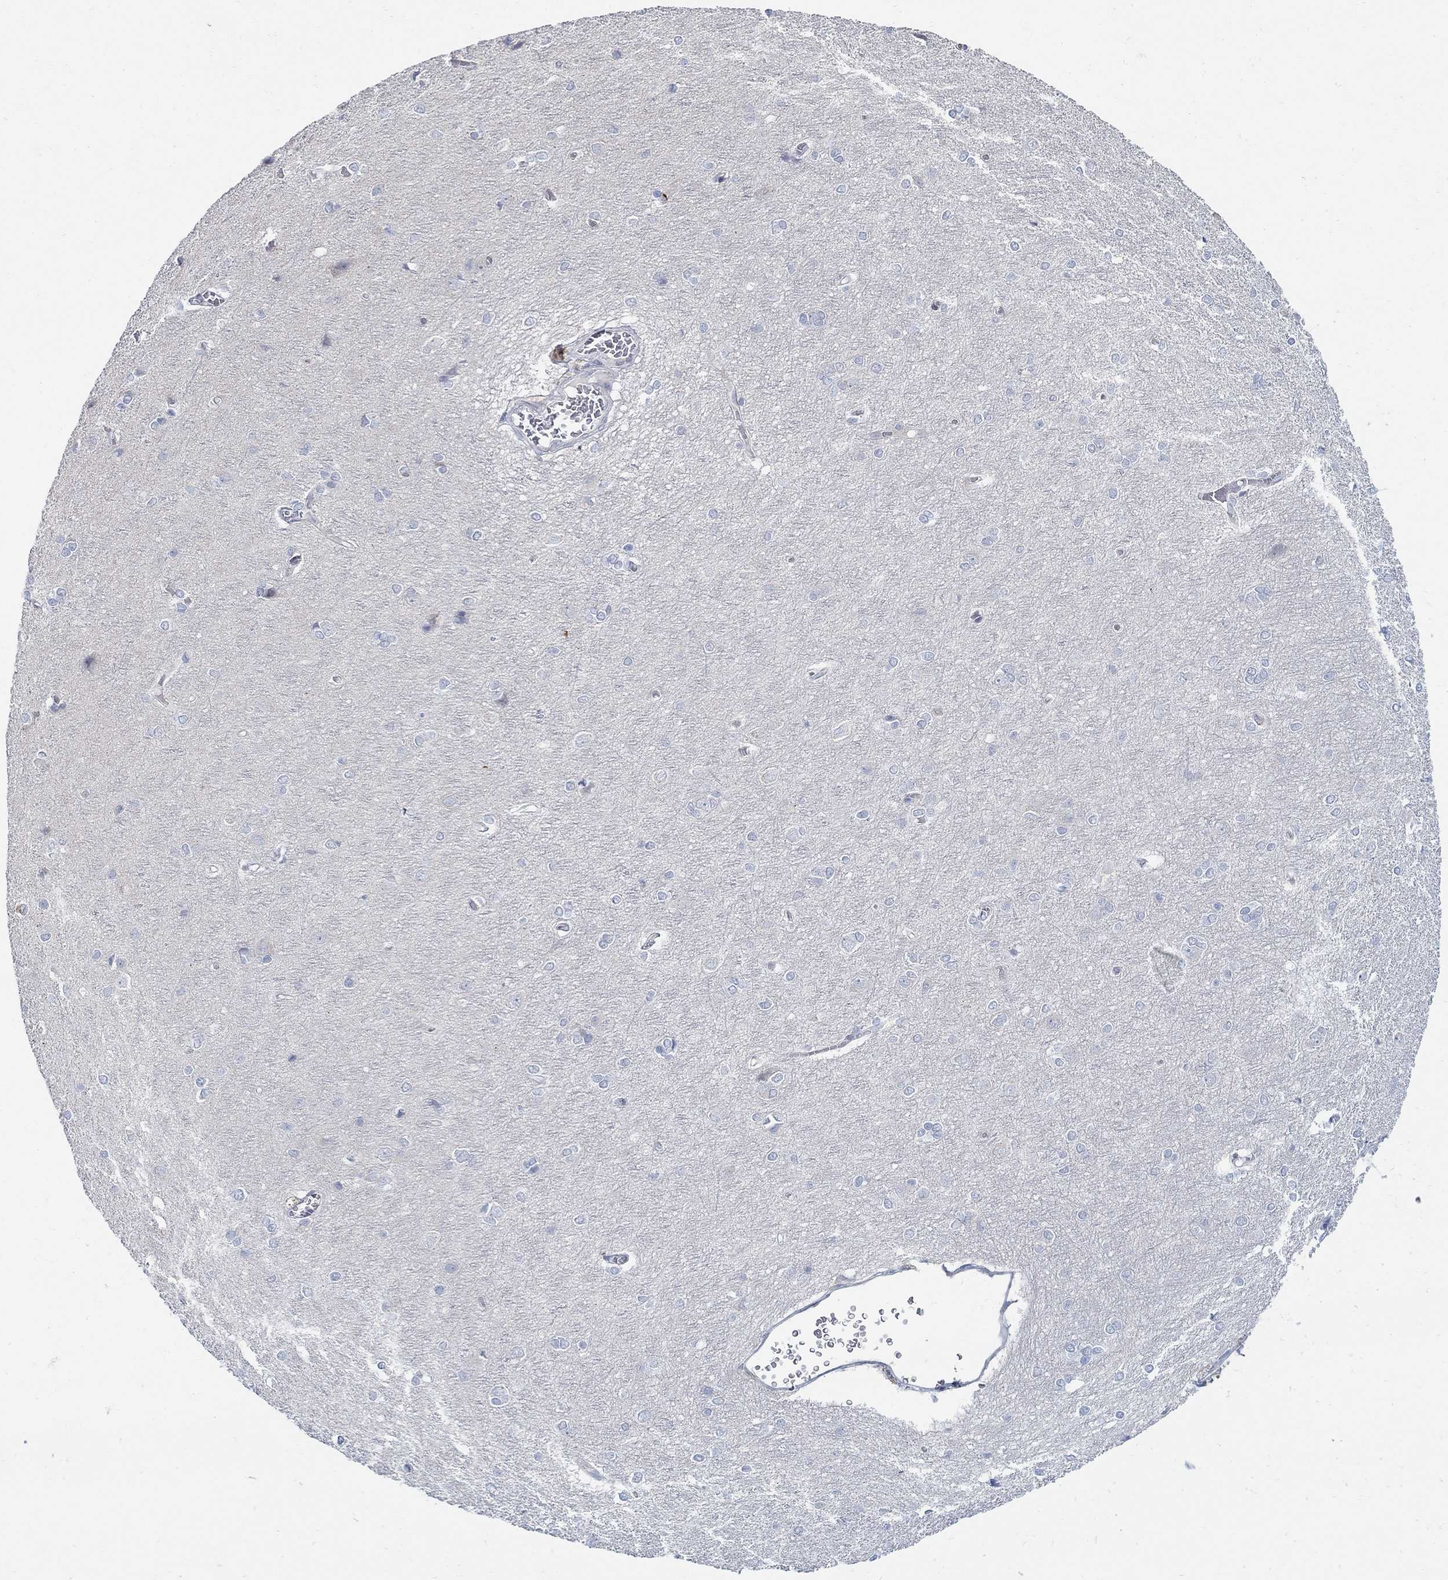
{"staining": {"intensity": "negative", "quantity": "none", "location": "none"}, "tissue": "cerebral cortex", "cell_type": "Endothelial cells", "image_type": "normal", "snomed": [{"axis": "morphology", "description": "Normal tissue, NOS"}, {"axis": "topography", "description": "Cerebral cortex"}], "caption": "The micrograph shows no staining of endothelial cells in benign cerebral cortex. (Brightfield microscopy of DAB (3,3'-diaminobenzidine) IHC at high magnification).", "gene": "ANO7", "patient": {"sex": "male", "age": 37}}